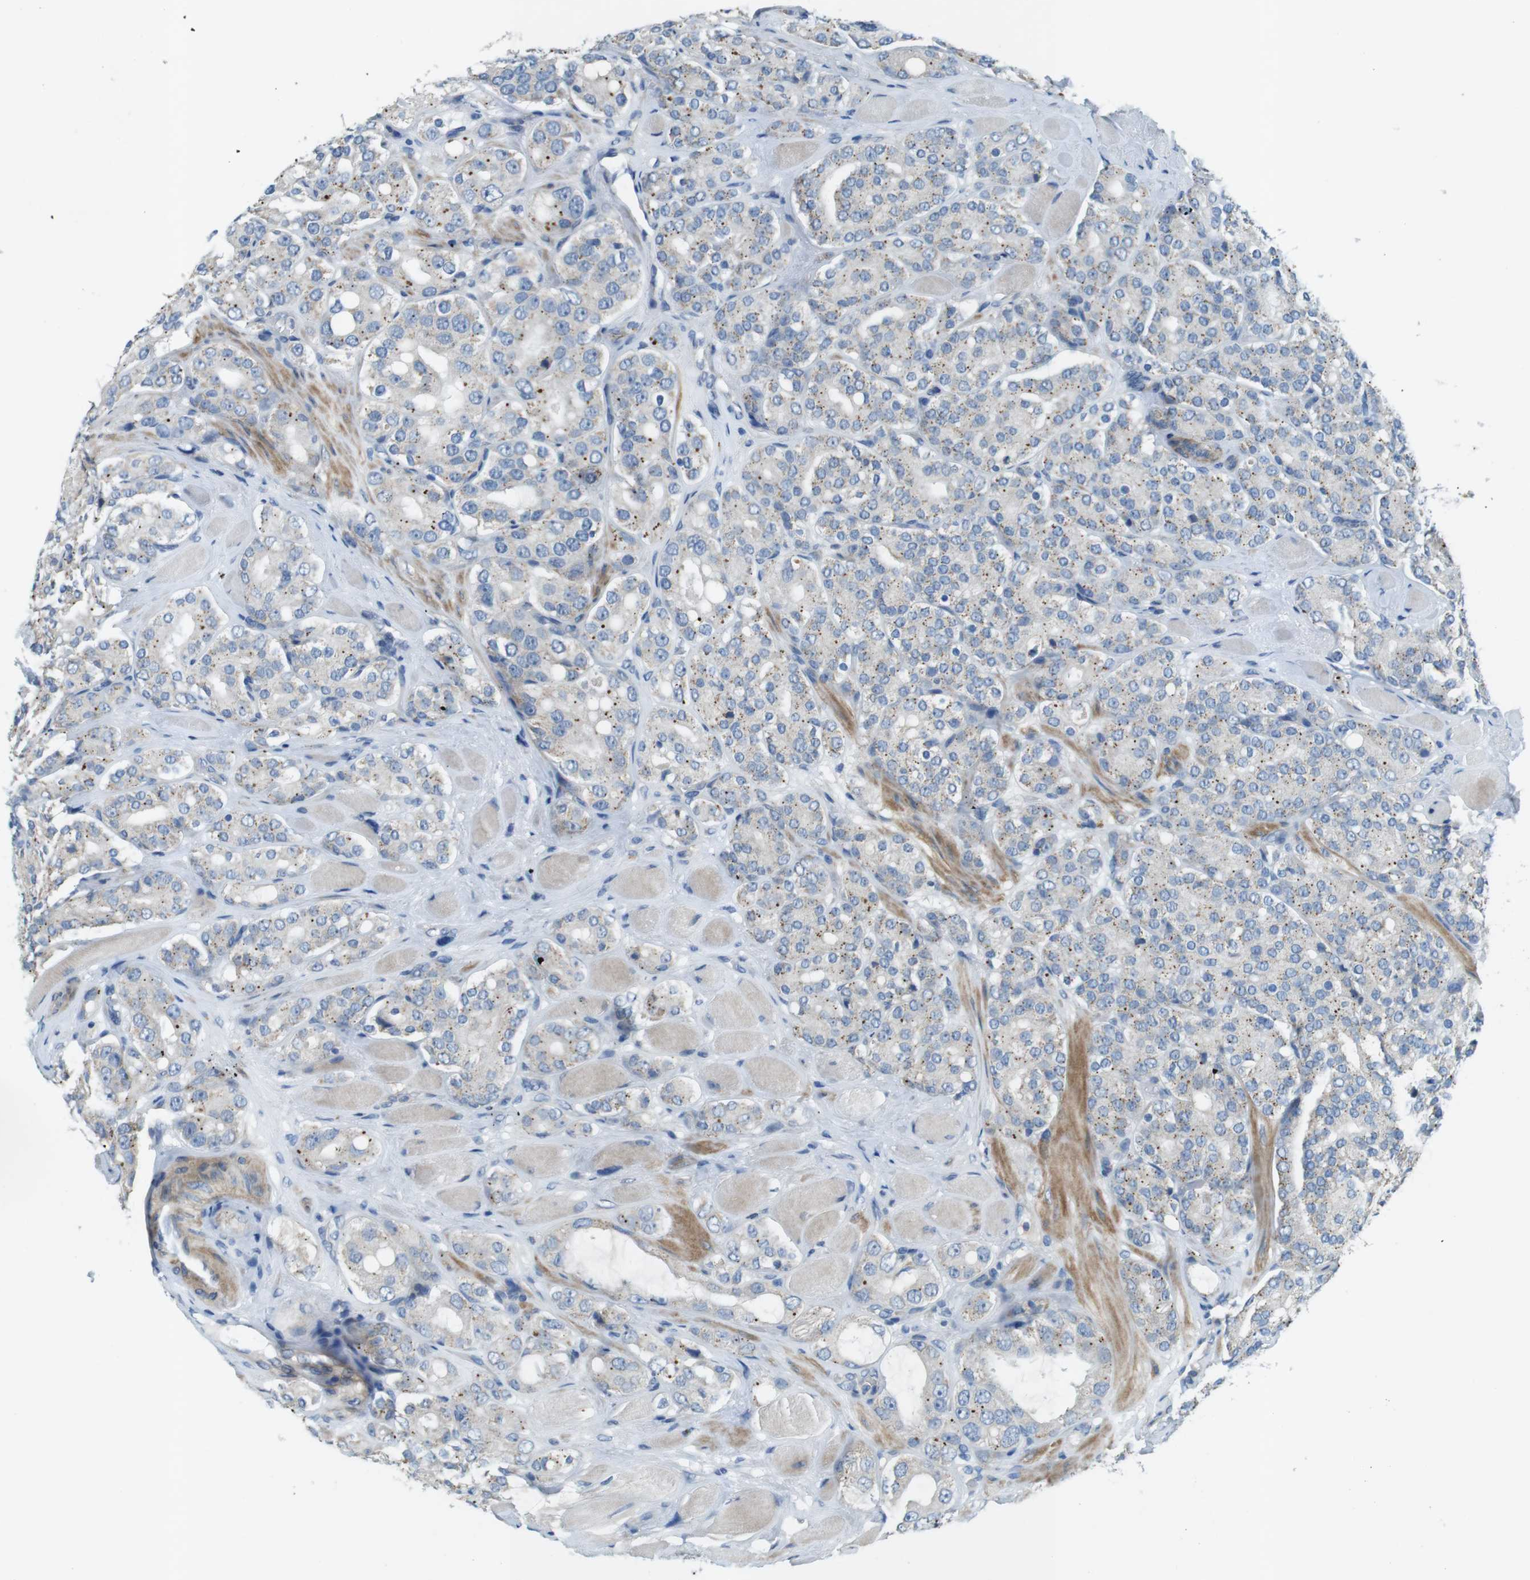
{"staining": {"intensity": "moderate", "quantity": "<25%", "location": "cytoplasmic/membranous"}, "tissue": "prostate cancer", "cell_type": "Tumor cells", "image_type": "cancer", "snomed": [{"axis": "morphology", "description": "Adenocarcinoma, High grade"}, {"axis": "topography", "description": "Prostate"}], "caption": "A low amount of moderate cytoplasmic/membranous staining is seen in about <25% of tumor cells in prostate cancer tissue. The staining is performed using DAB brown chromogen to label protein expression. The nuclei are counter-stained blue using hematoxylin.", "gene": "TYW1", "patient": {"sex": "male", "age": 65}}